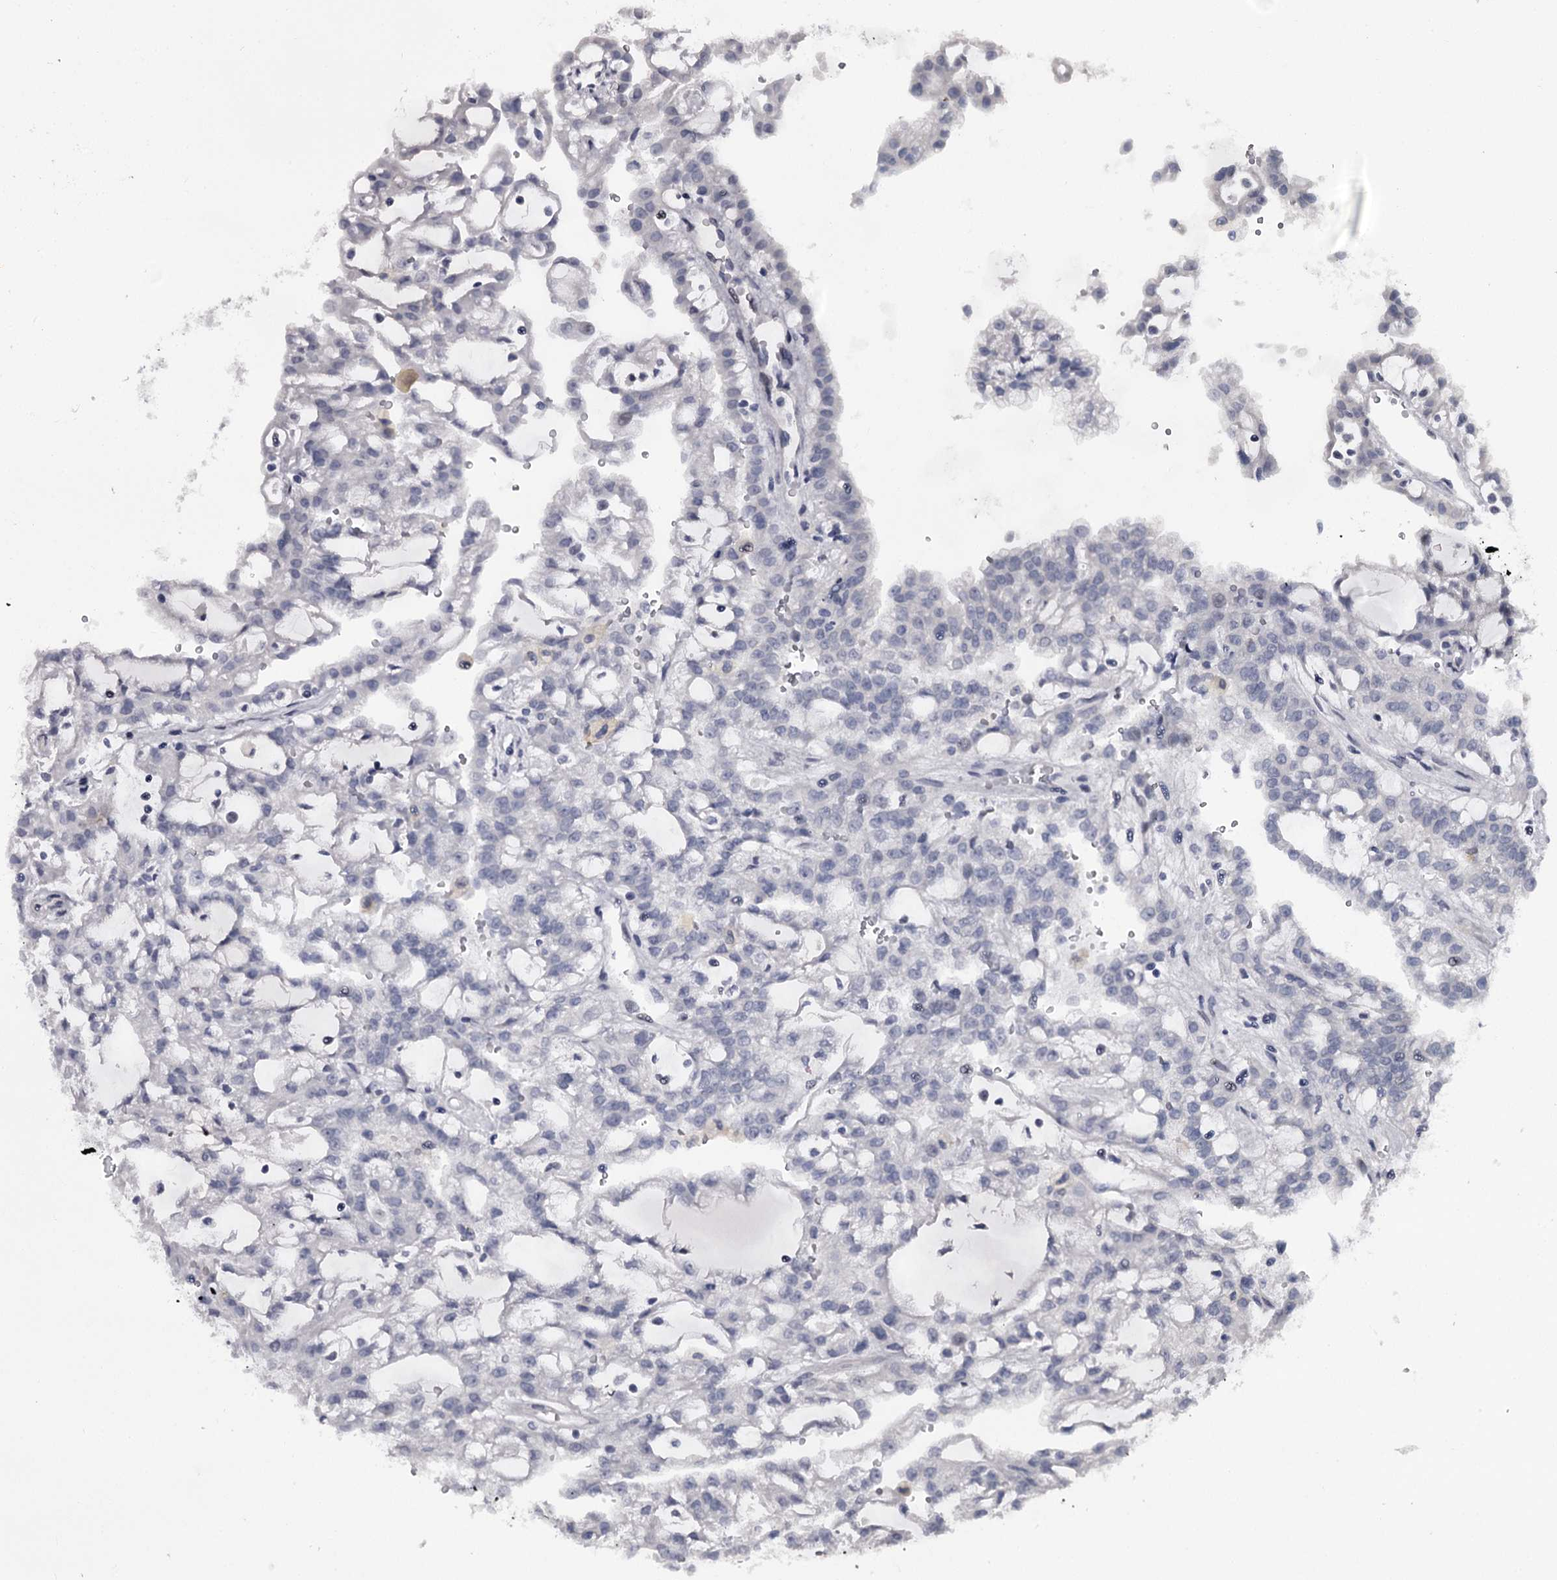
{"staining": {"intensity": "negative", "quantity": "none", "location": "none"}, "tissue": "renal cancer", "cell_type": "Tumor cells", "image_type": "cancer", "snomed": [{"axis": "morphology", "description": "Adenocarcinoma, NOS"}, {"axis": "topography", "description": "Kidney"}], "caption": "Tumor cells show no significant protein positivity in renal cancer.", "gene": "OVOL2", "patient": {"sex": "male", "age": 63}}